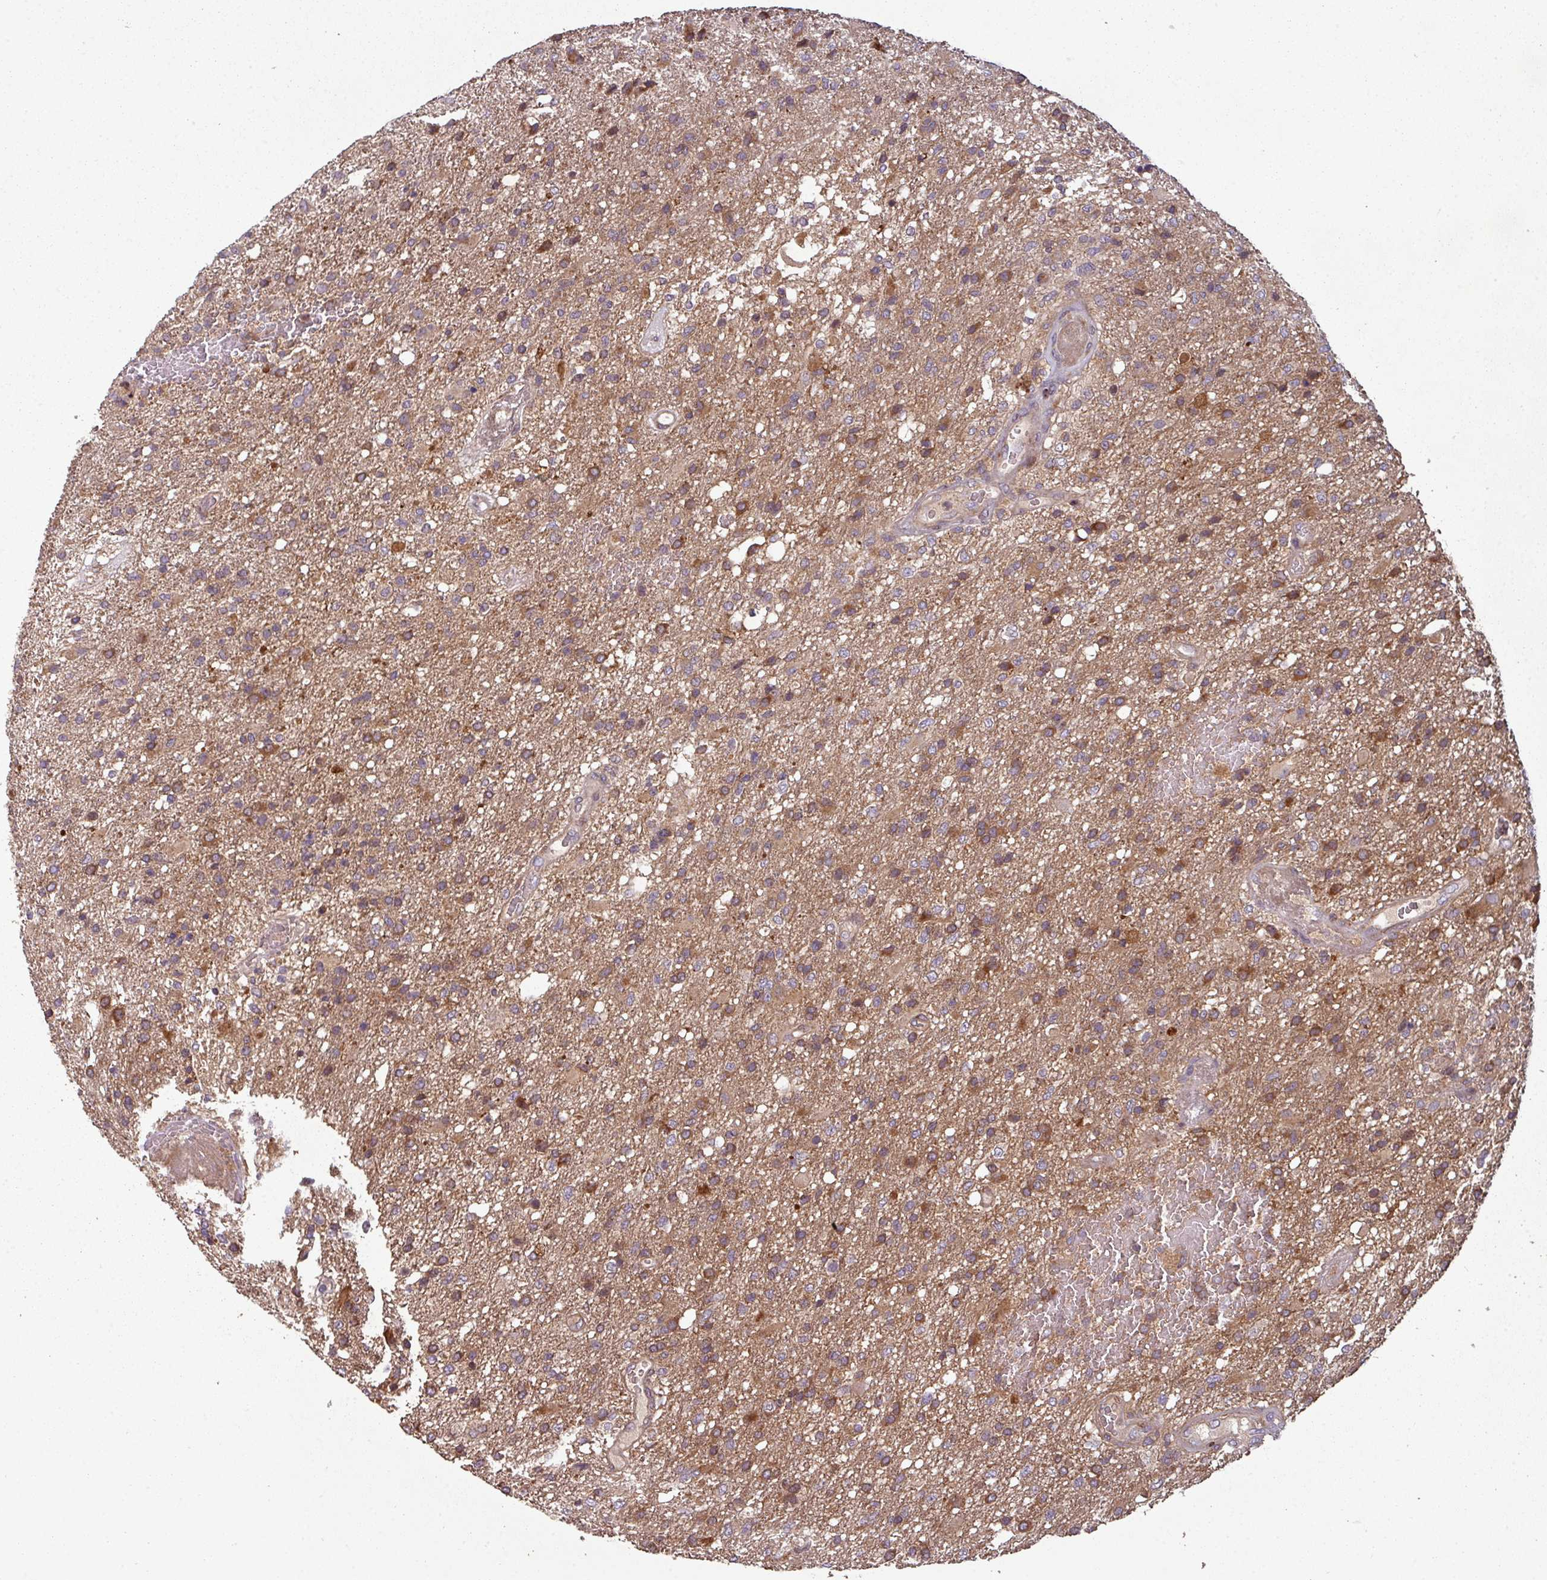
{"staining": {"intensity": "moderate", "quantity": ">75%", "location": "cytoplasmic/membranous"}, "tissue": "glioma", "cell_type": "Tumor cells", "image_type": "cancer", "snomed": [{"axis": "morphology", "description": "Glioma, malignant, High grade"}, {"axis": "topography", "description": "Brain"}], "caption": "Immunohistochemical staining of glioma reveals medium levels of moderate cytoplasmic/membranous protein staining in about >75% of tumor cells.", "gene": "GSKIP", "patient": {"sex": "female", "age": 74}}